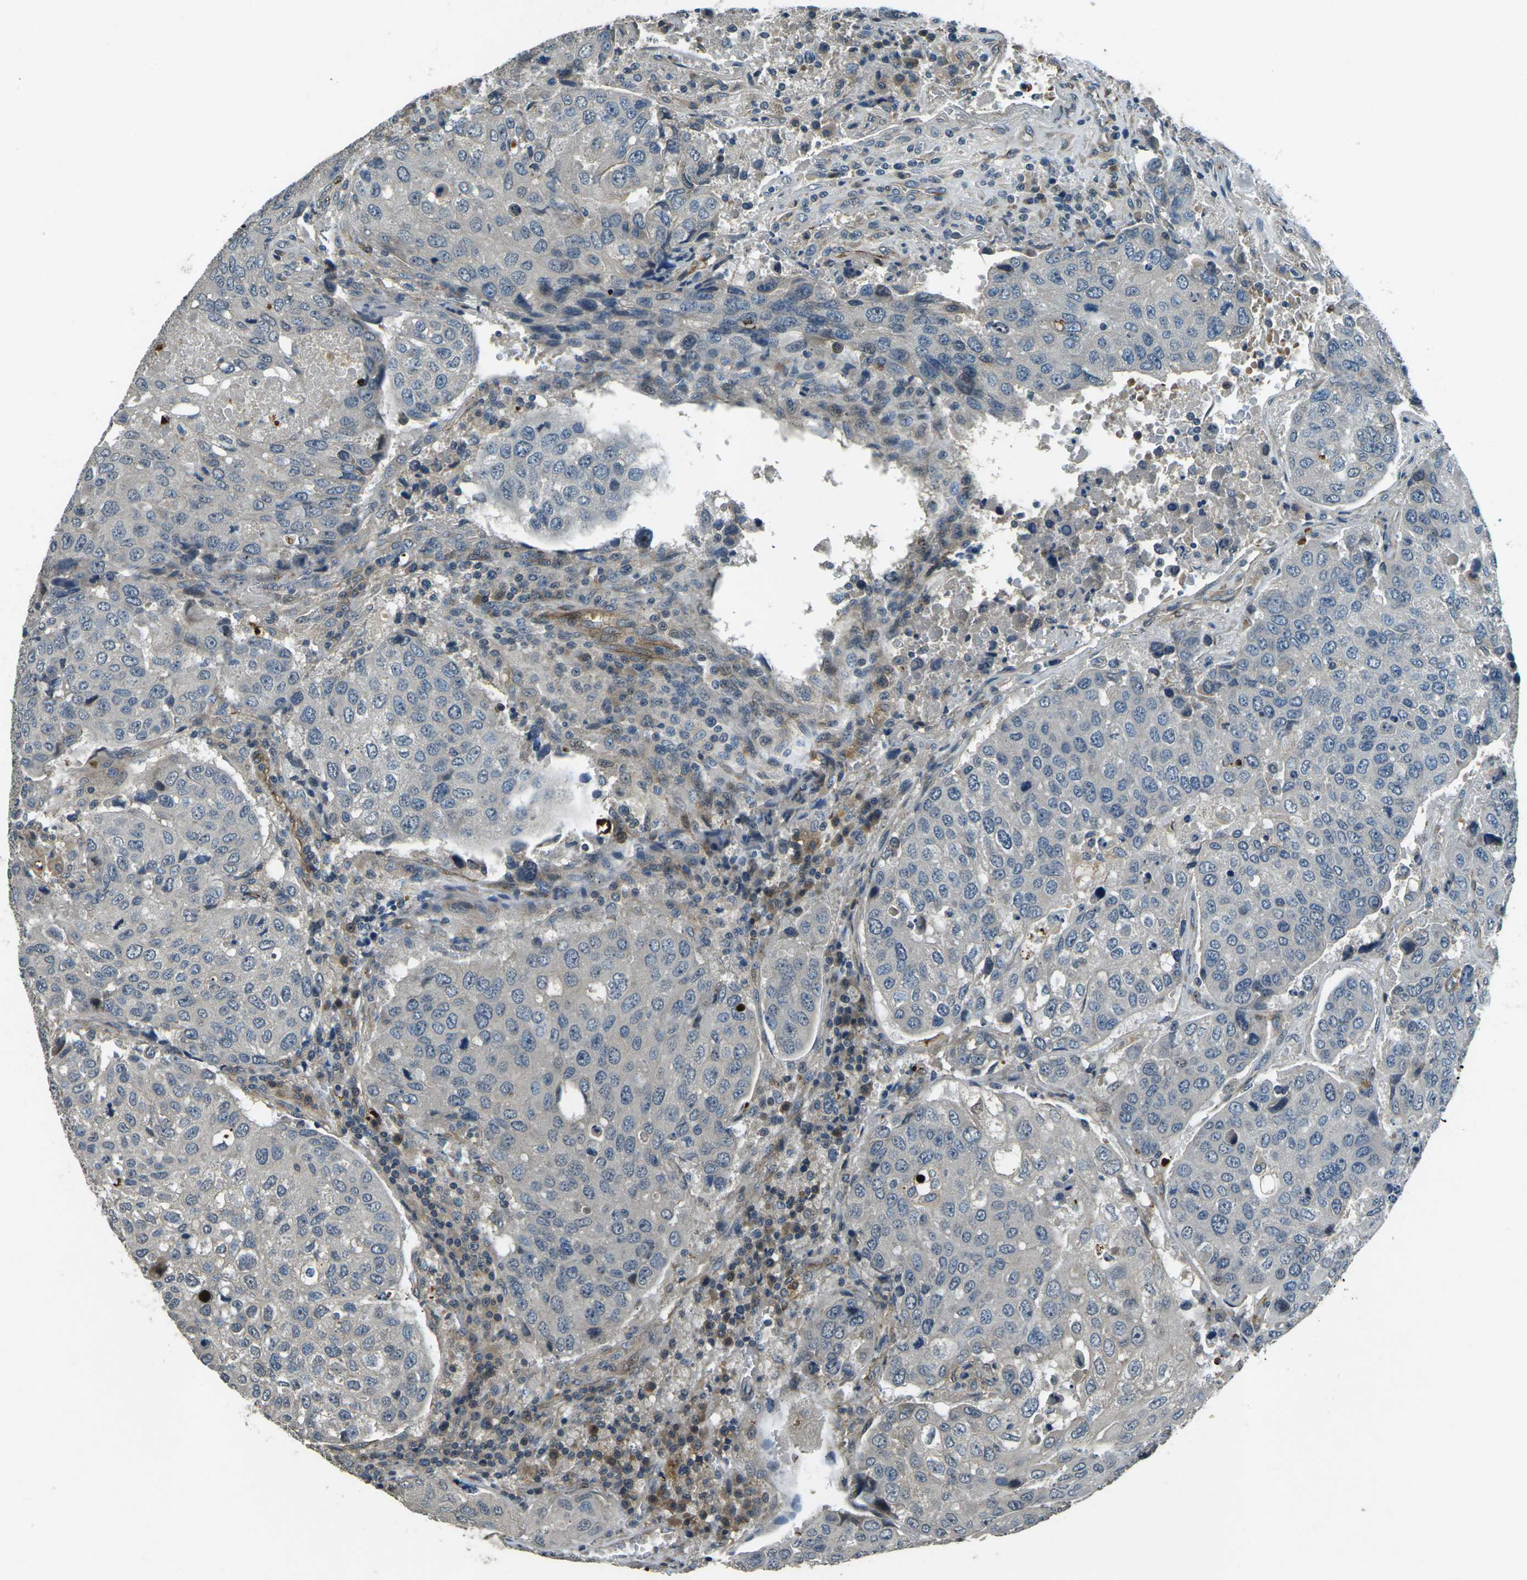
{"staining": {"intensity": "negative", "quantity": "none", "location": "none"}, "tissue": "urothelial cancer", "cell_type": "Tumor cells", "image_type": "cancer", "snomed": [{"axis": "morphology", "description": "Urothelial carcinoma, High grade"}, {"axis": "topography", "description": "Lymph node"}, {"axis": "topography", "description": "Urinary bladder"}], "caption": "The immunohistochemistry (IHC) image has no significant expression in tumor cells of urothelial cancer tissue.", "gene": "AFAP1", "patient": {"sex": "male", "age": 51}}